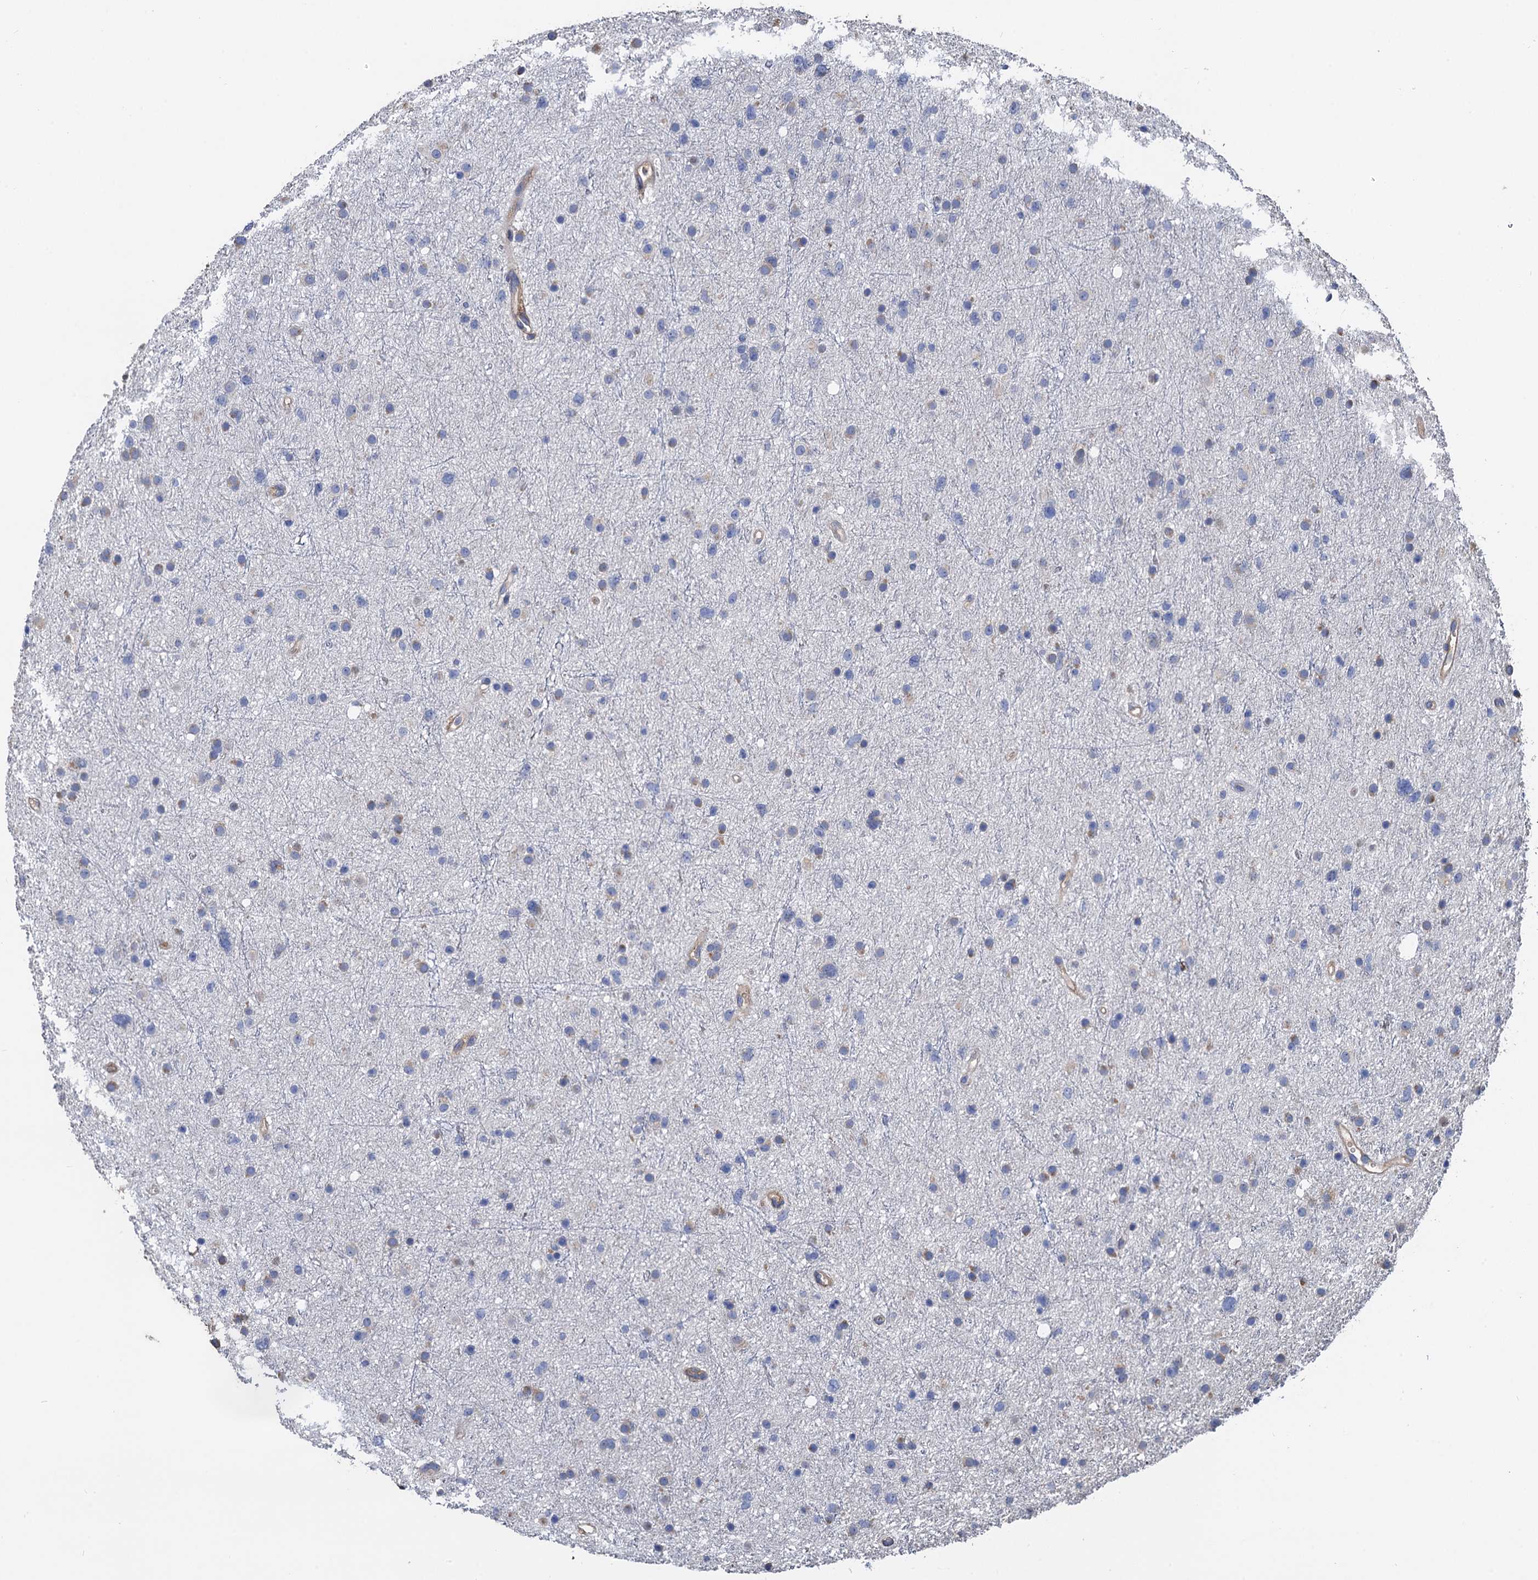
{"staining": {"intensity": "negative", "quantity": "none", "location": "none"}, "tissue": "glioma", "cell_type": "Tumor cells", "image_type": "cancer", "snomed": [{"axis": "morphology", "description": "Glioma, malignant, Low grade"}, {"axis": "topography", "description": "Cerebral cortex"}], "caption": "High power microscopy image of an IHC micrograph of low-grade glioma (malignant), revealing no significant staining in tumor cells.", "gene": "CNNM1", "patient": {"sex": "female", "age": 39}}